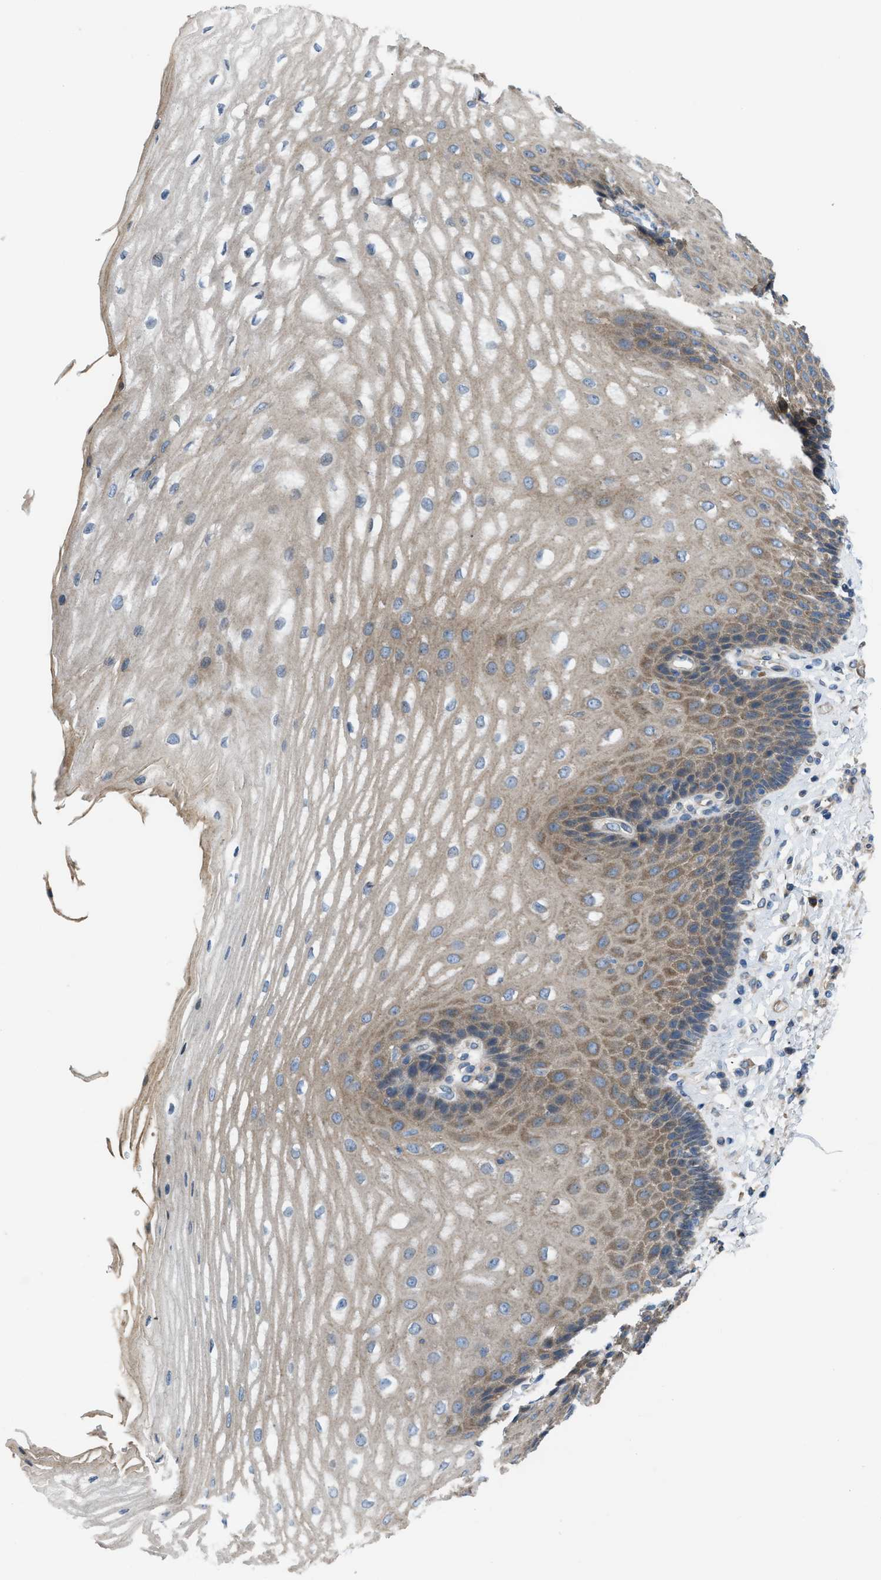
{"staining": {"intensity": "moderate", "quantity": ">75%", "location": "cytoplasmic/membranous"}, "tissue": "esophagus", "cell_type": "Squamous epithelial cells", "image_type": "normal", "snomed": [{"axis": "morphology", "description": "Normal tissue, NOS"}, {"axis": "topography", "description": "Esophagus"}], "caption": "DAB (3,3'-diaminobenzidine) immunohistochemical staining of benign human esophagus reveals moderate cytoplasmic/membranous protein positivity in approximately >75% of squamous epithelial cells. (Brightfield microscopy of DAB IHC at high magnification).", "gene": "MYO18A", "patient": {"sex": "male", "age": 54}}